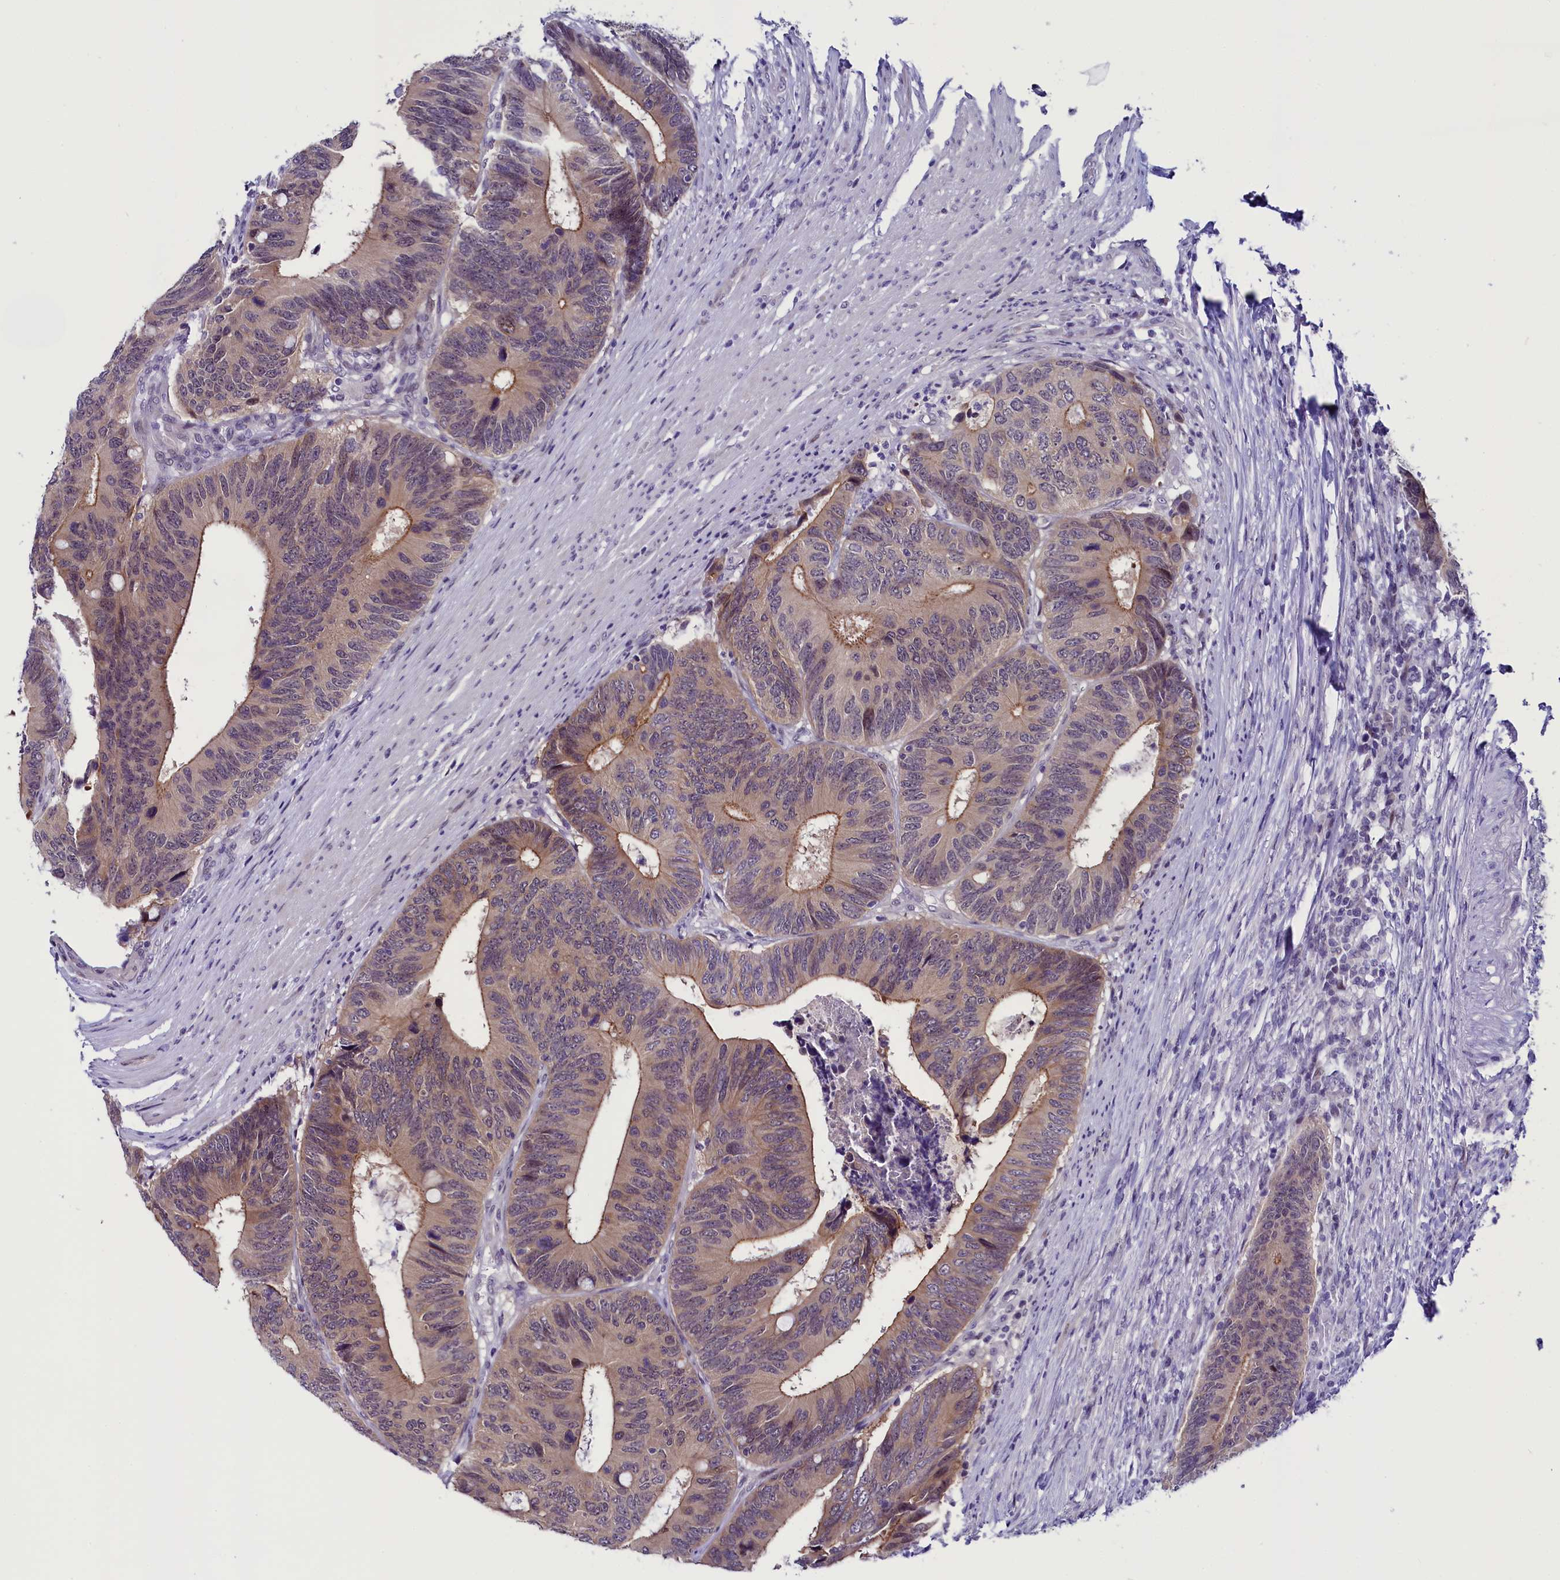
{"staining": {"intensity": "moderate", "quantity": "<25%", "location": "cytoplasmic/membranous"}, "tissue": "colorectal cancer", "cell_type": "Tumor cells", "image_type": "cancer", "snomed": [{"axis": "morphology", "description": "Adenocarcinoma, NOS"}, {"axis": "topography", "description": "Colon"}], "caption": "Approximately <25% of tumor cells in colorectal cancer (adenocarcinoma) exhibit moderate cytoplasmic/membranous protein expression as visualized by brown immunohistochemical staining.", "gene": "CCDC106", "patient": {"sex": "male", "age": 87}}